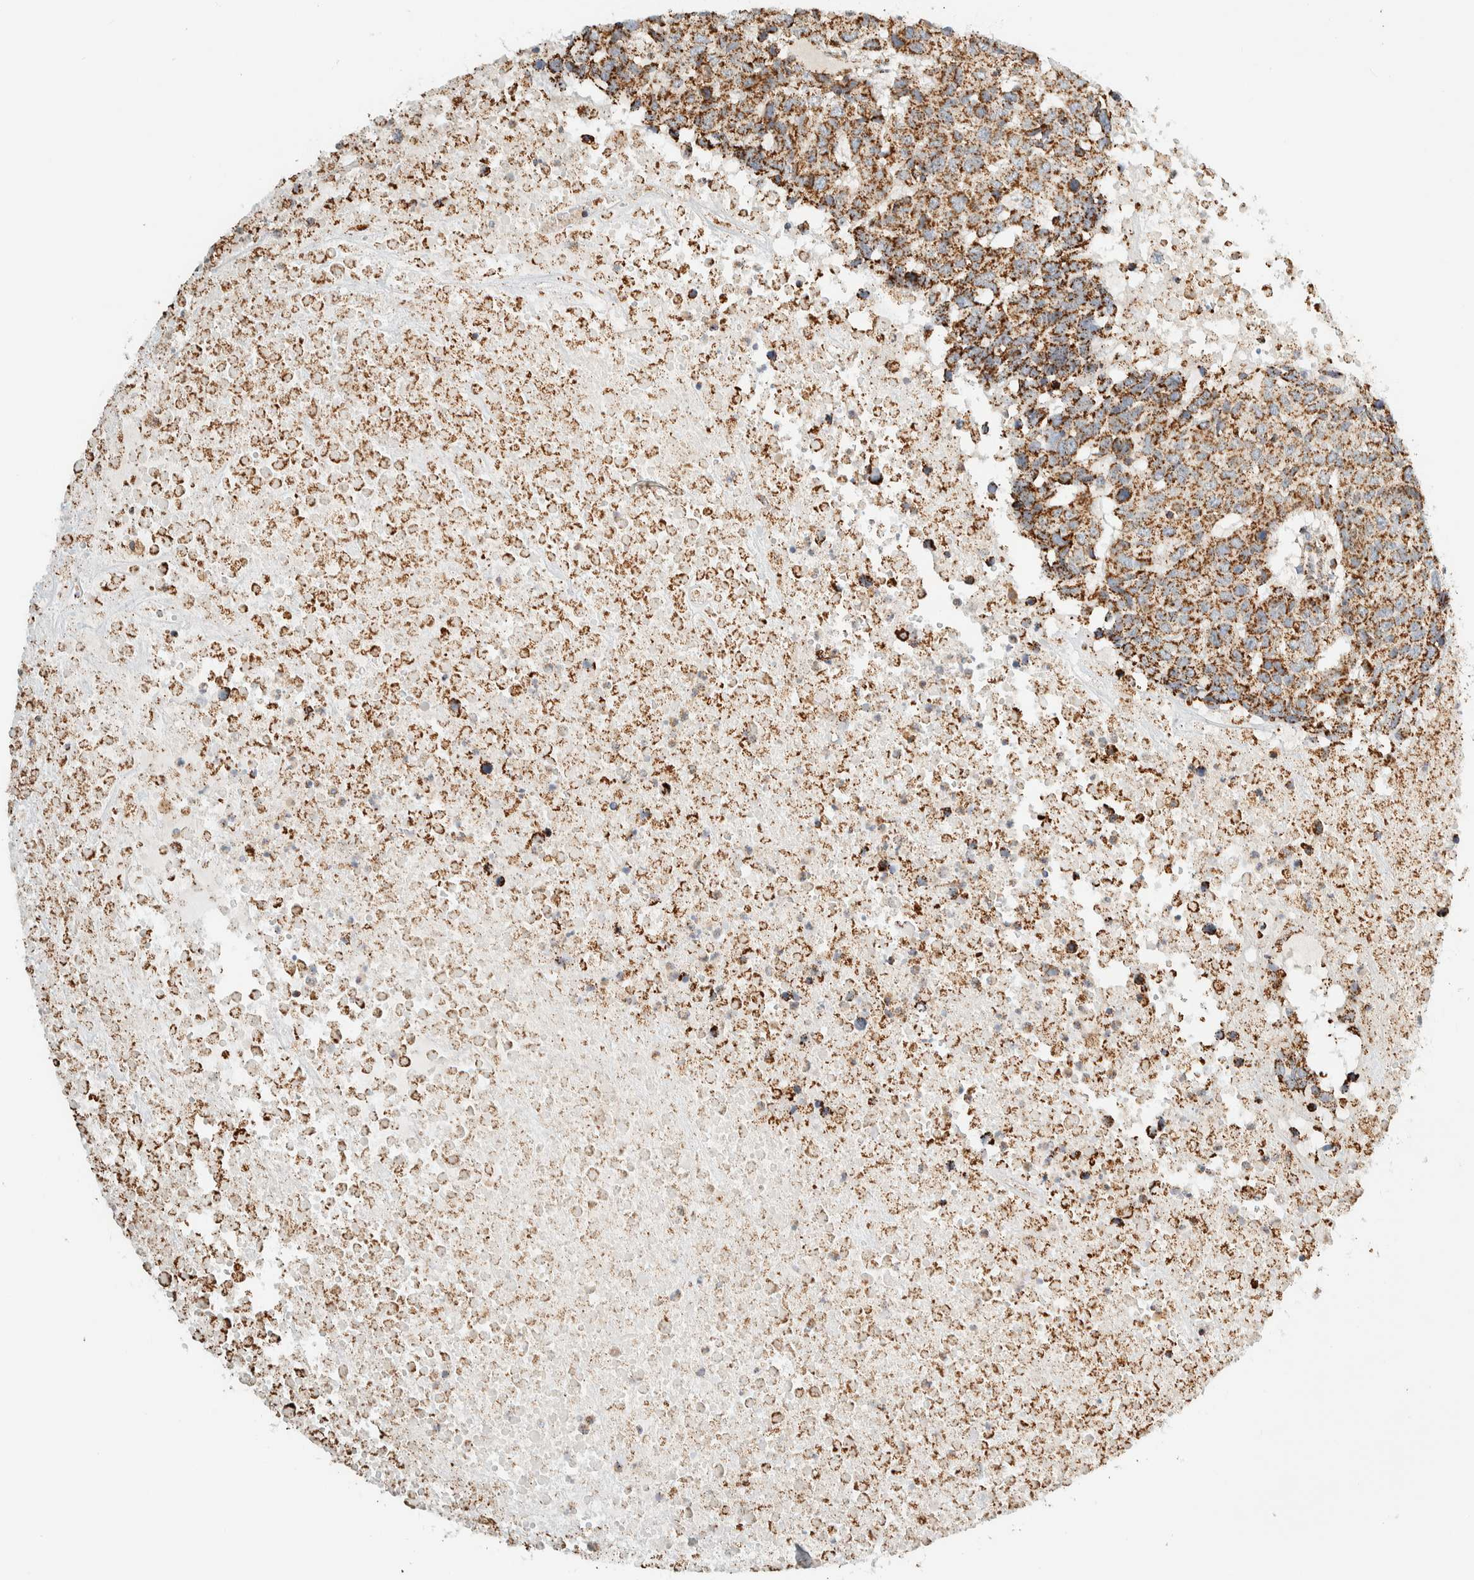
{"staining": {"intensity": "moderate", "quantity": ">75%", "location": "cytoplasmic/membranous"}, "tissue": "head and neck cancer", "cell_type": "Tumor cells", "image_type": "cancer", "snomed": [{"axis": "morphology", "description": "Squamous cell carcinoma, NOS"}, {"axis": "topography", "description": "Head-Neck"}], "caption": "Immunohistochemistry micrograph of neoplastic tissue: head and neck squamous cell carcinoma stained using IHC reveals medium levels of moderate protein expression localized specifically in the cytoplasmic/membranous of tumor cells, appearing as a cytoplasmic/membranous brown color.", "gene": "ZNF454", "patient": {"sex": "male", "age": 66}}